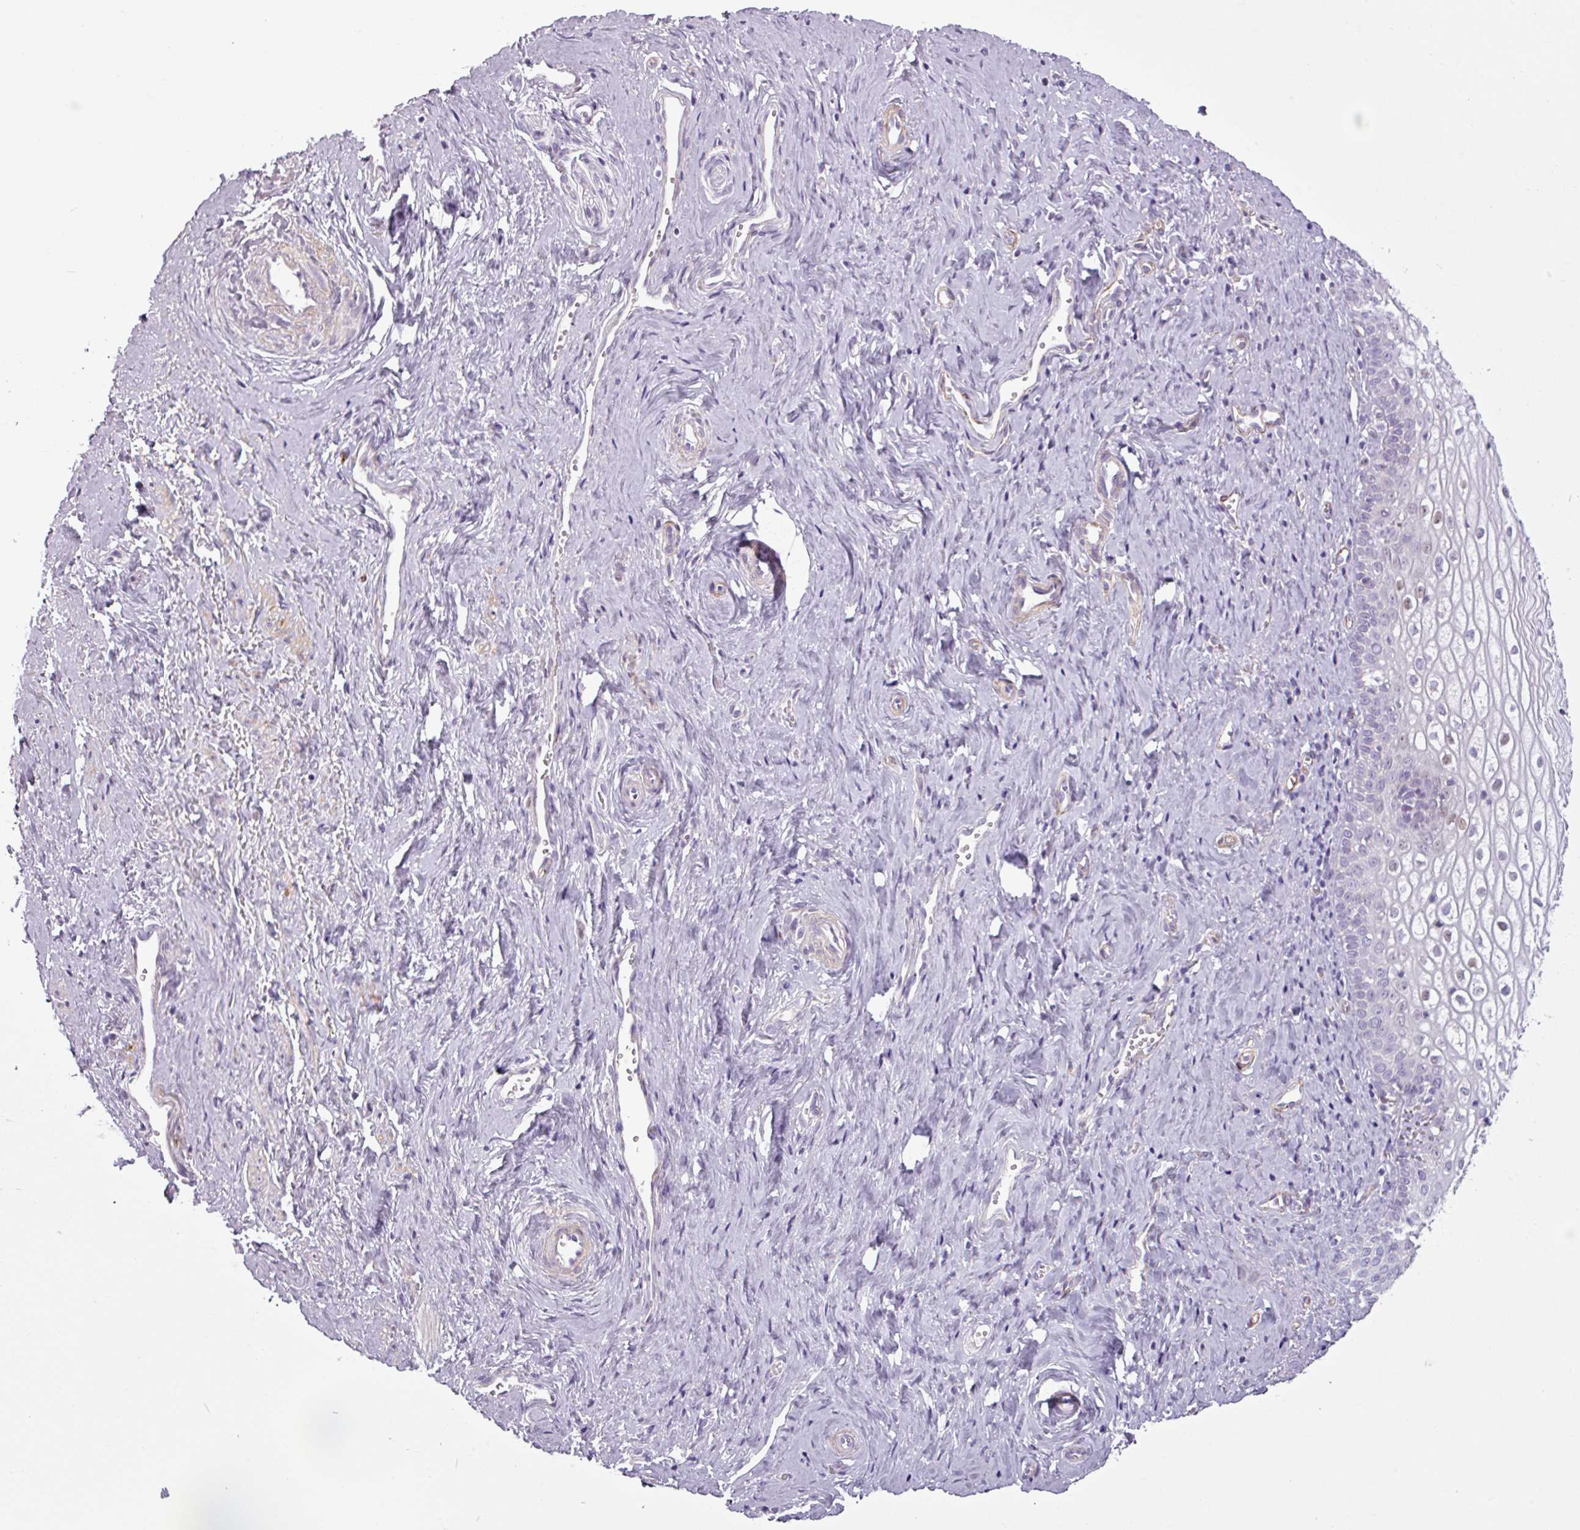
{"staining": {"intensity": "weak", "quantity": "<25%", "location": "nuclear"}, "tissue": "vagina", "cell_type": "Squamous epithelial cells", "image_type": "normal", "snomed": [{"axis": "morphology", "description": "Normal tissue, NOS"}, {"axis": "topography", "description": "Vagina"}], "caption": "This is an immunohistochemistry histopathology image of benign human vagina. There is no positivity in squamous epithelial cells.", "gene": "ATP10A", "patient": {"sex": "female", "age": 59}}